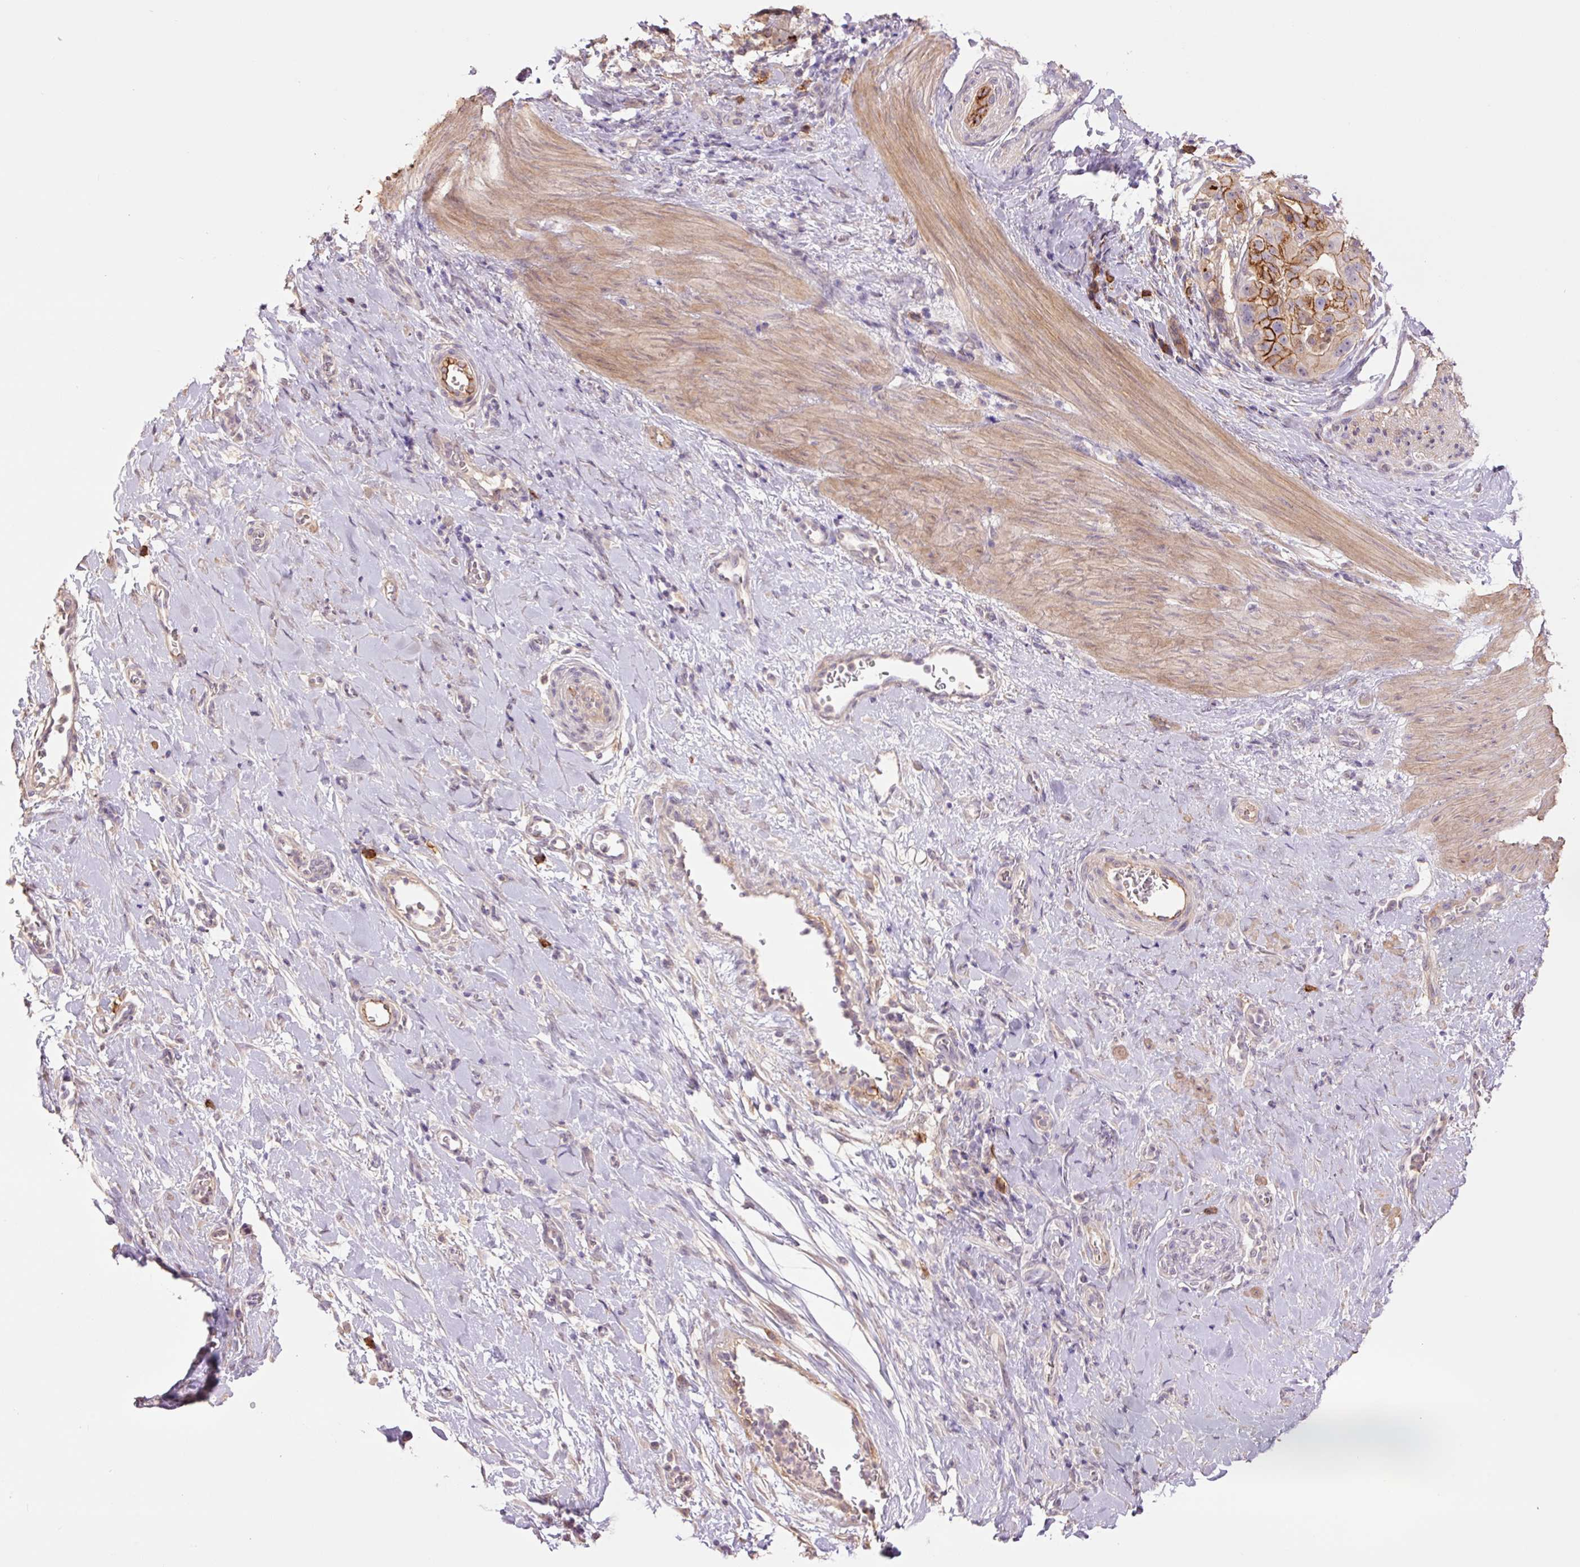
{"staining": {"intensity": "strong", "quantity": "25%-75%", "location": "cytoplasmic/membranous"}, "tissue": "stomach cancer", "cell_type": "Tumor cells", "image_type": "cancer", "snomed": [{"axis": "morphology", "description": "Adenocarcinoma, NOS"}, {"axis": "topography", "description": "Stomach"}], "caption": "Stomach cancer (adenocarcinoma) stained with IHC demonstrates strong cytoplasmic/membranous expression in about 25%-75% of tumor cells.", "gene": "SLC1A4", "patient": {"sex": "male", "age": 48}}